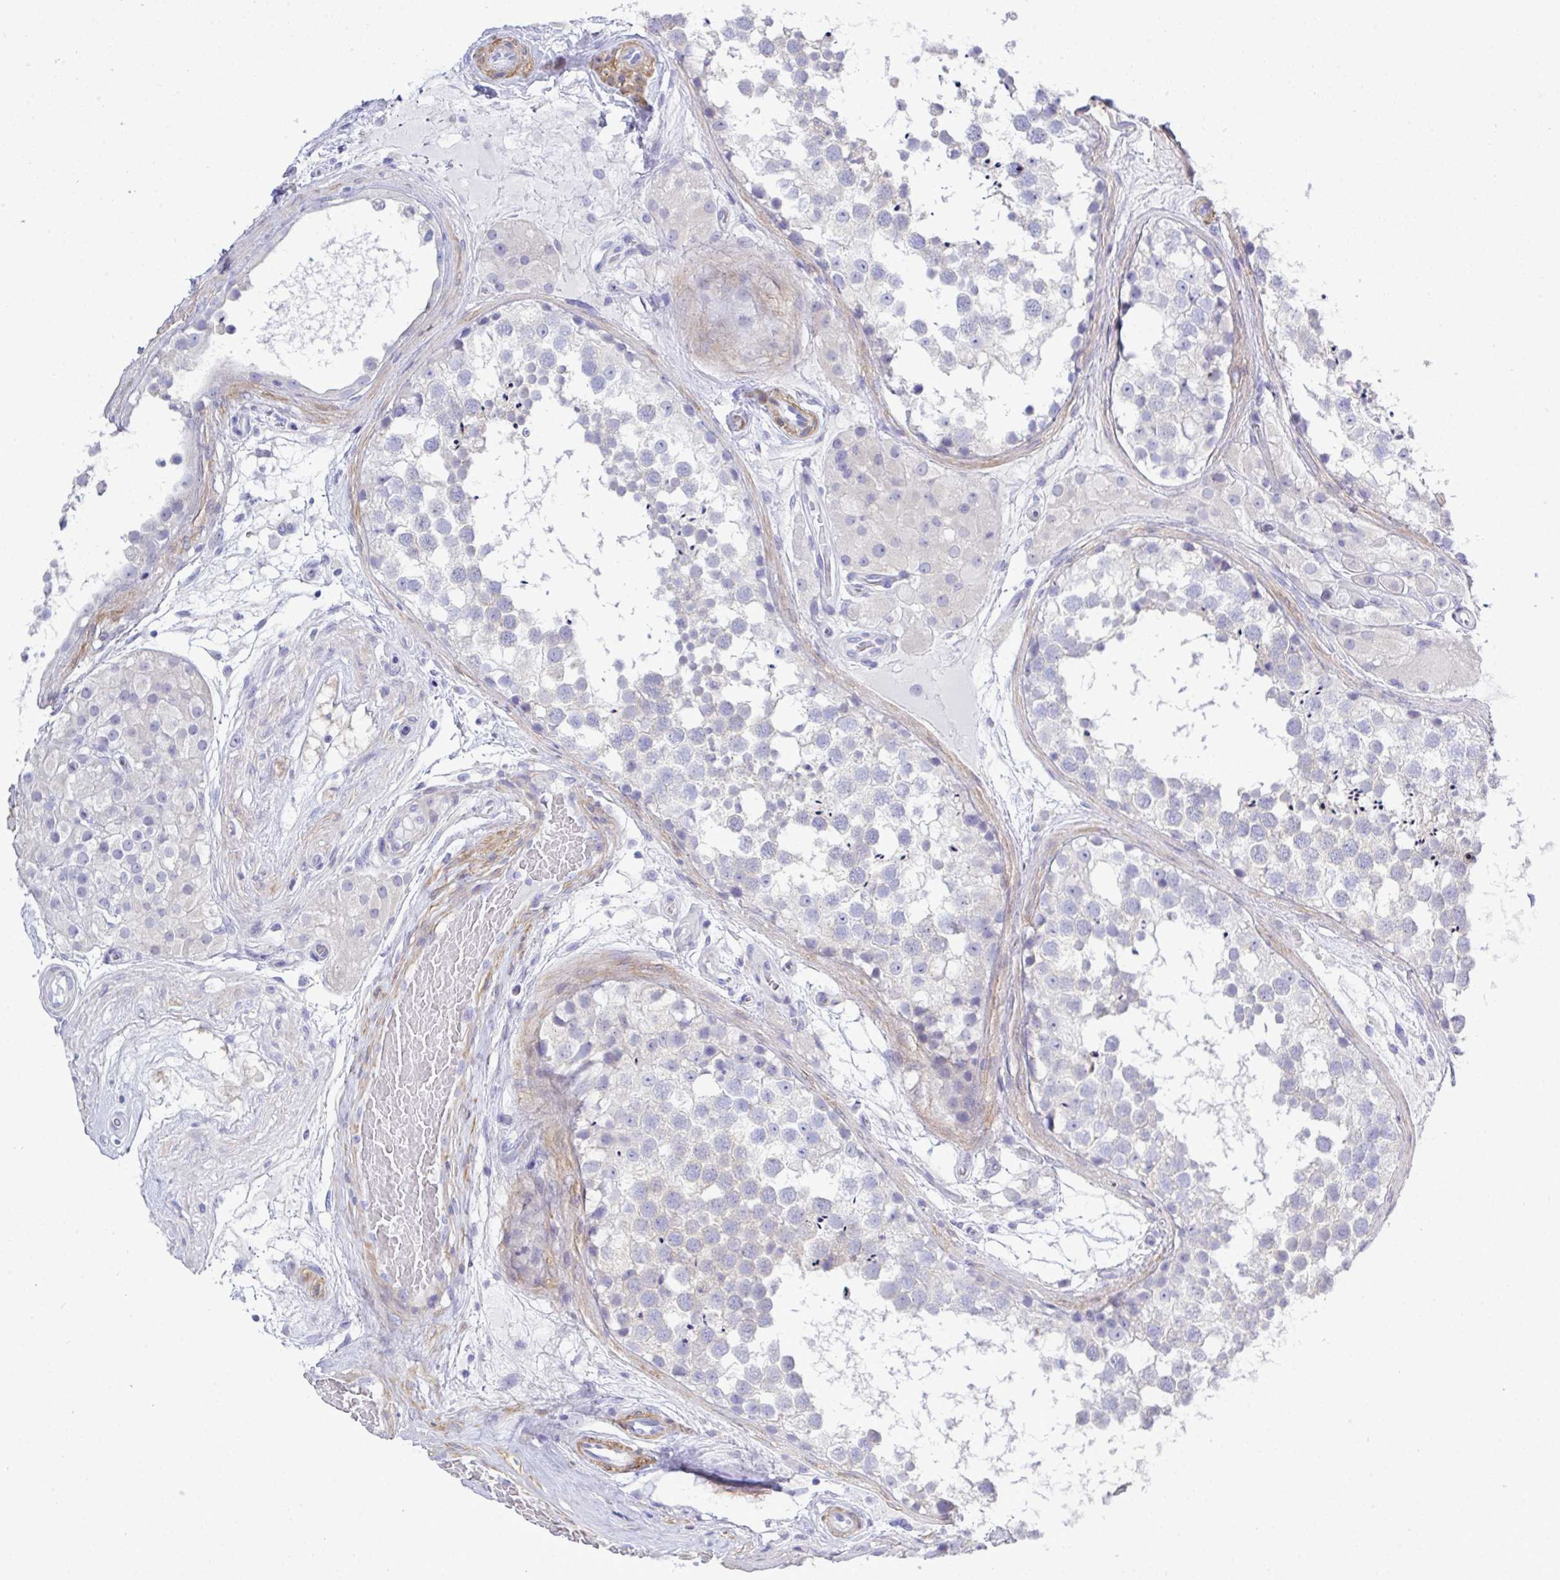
{"staining": {"intensity": "negative", "quantity": "none", "location": "none"}, "tissue": "testis", "cell_type": "Cells in seminiferous ducts", "image_type": "normal", "snomed": [{"axis": "morphology", "description": "Normal tissue, NOS"}, {"axis": "morphology", "description": "Seminoma, NOS"}, {"axis": "topography", "description": "Testis"}], "caption": "A histopathology image of testis stained for a protein displays no brown staining in cells in seminiferous ducts.", "gene": "MED11", "patient": {"sex": "male", "age": 65}}